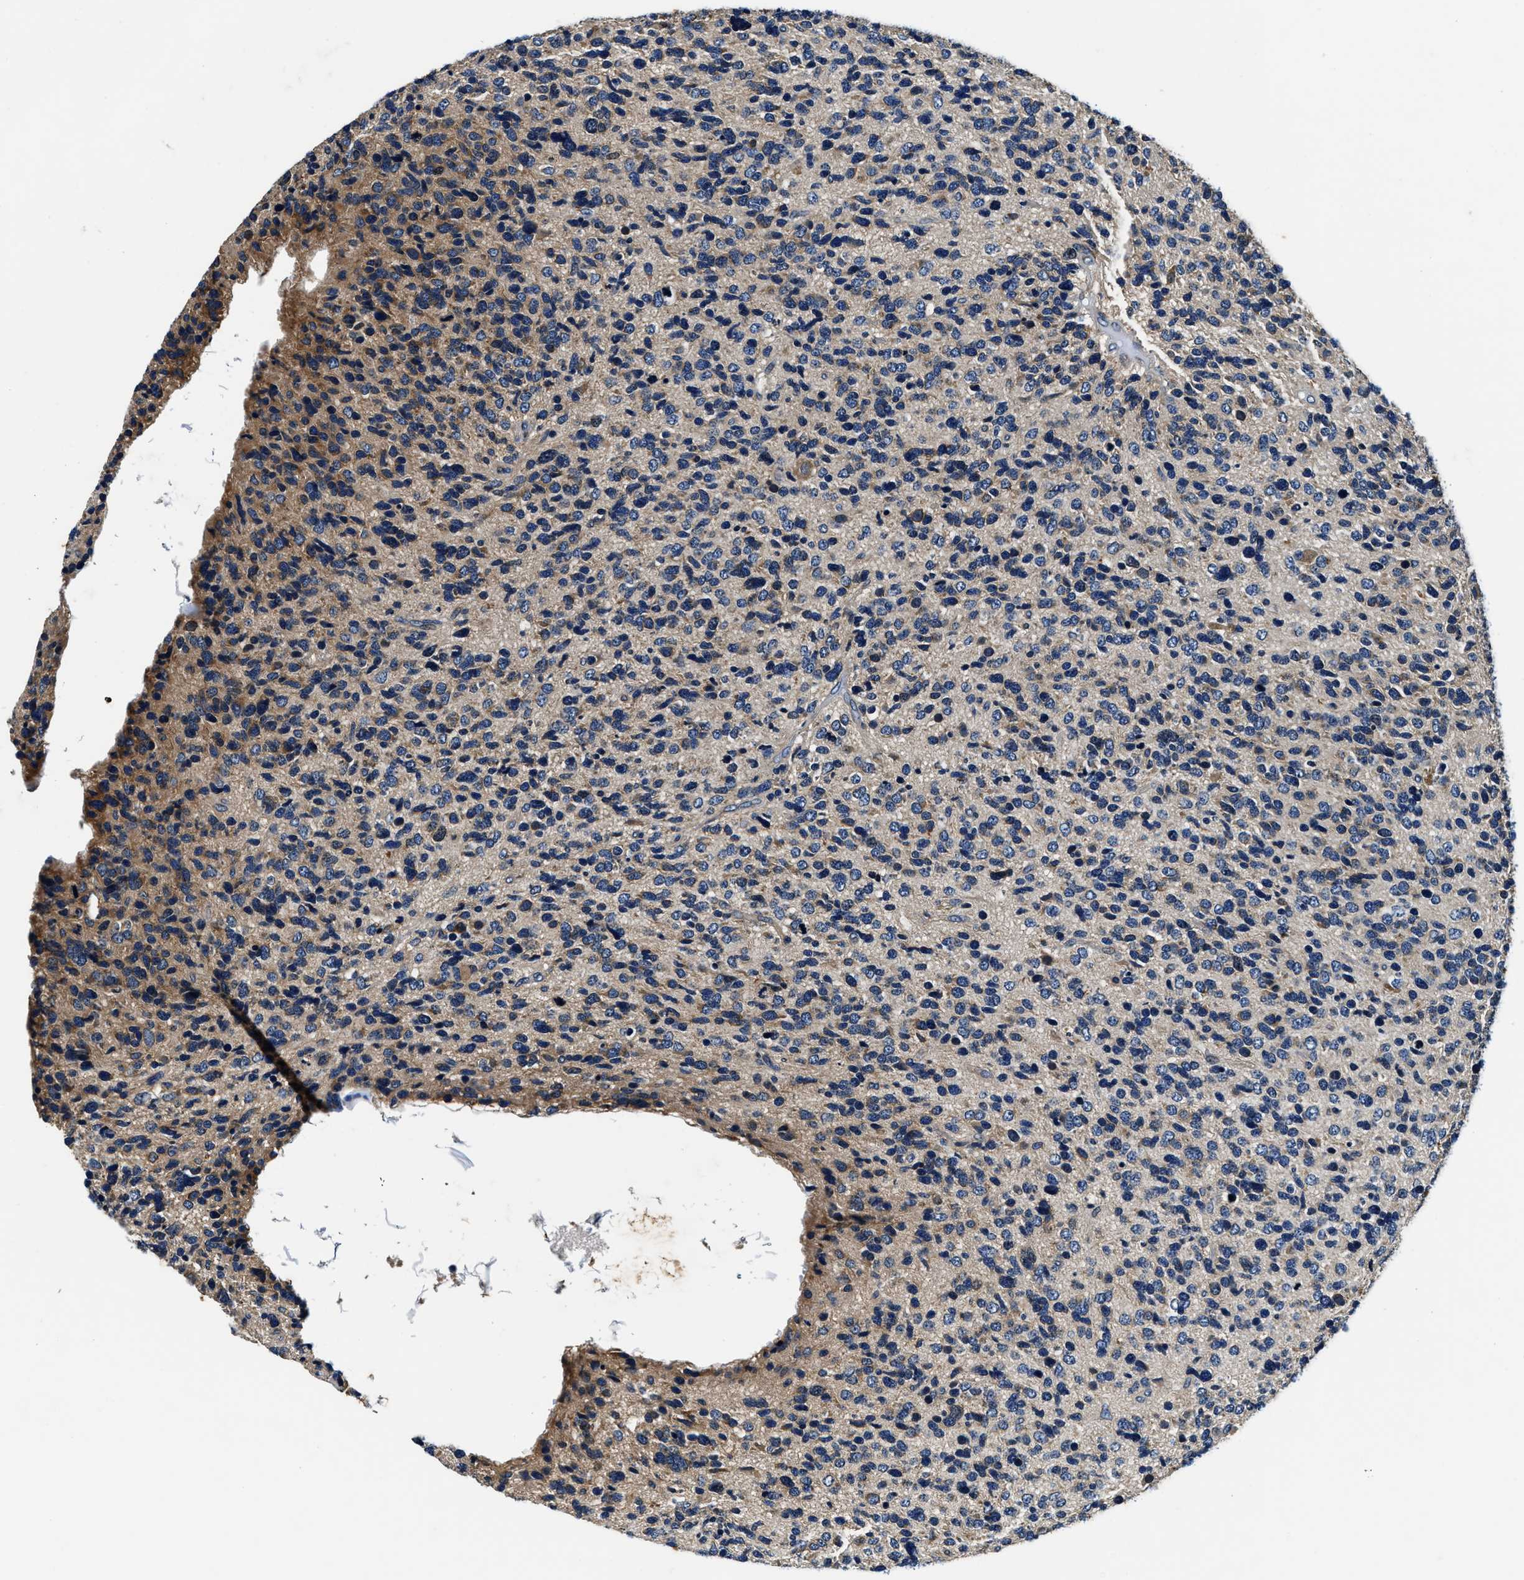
{"staining": {"intensity": "moderate", "quantity": "<25%", "location": "cytoplasmic/membranous"}, "tissue": "glioma", "cell_type": "Tumor cells", "image_type": "cancer", "snomed": [{"axis": "morphology", "description": "Glioma, malignant, High grade"}, {"axis": "topography", "description": "Brain"}], "caption": "Immunohistochemistry (IHC) (DAB) staining of human glioma demonstrates moderate cytoplasmic/membranous protein staining in approximately <25% of tumor cells.", "gene": "PI4KB", "patient": {"sex": "female", "age": 58}}